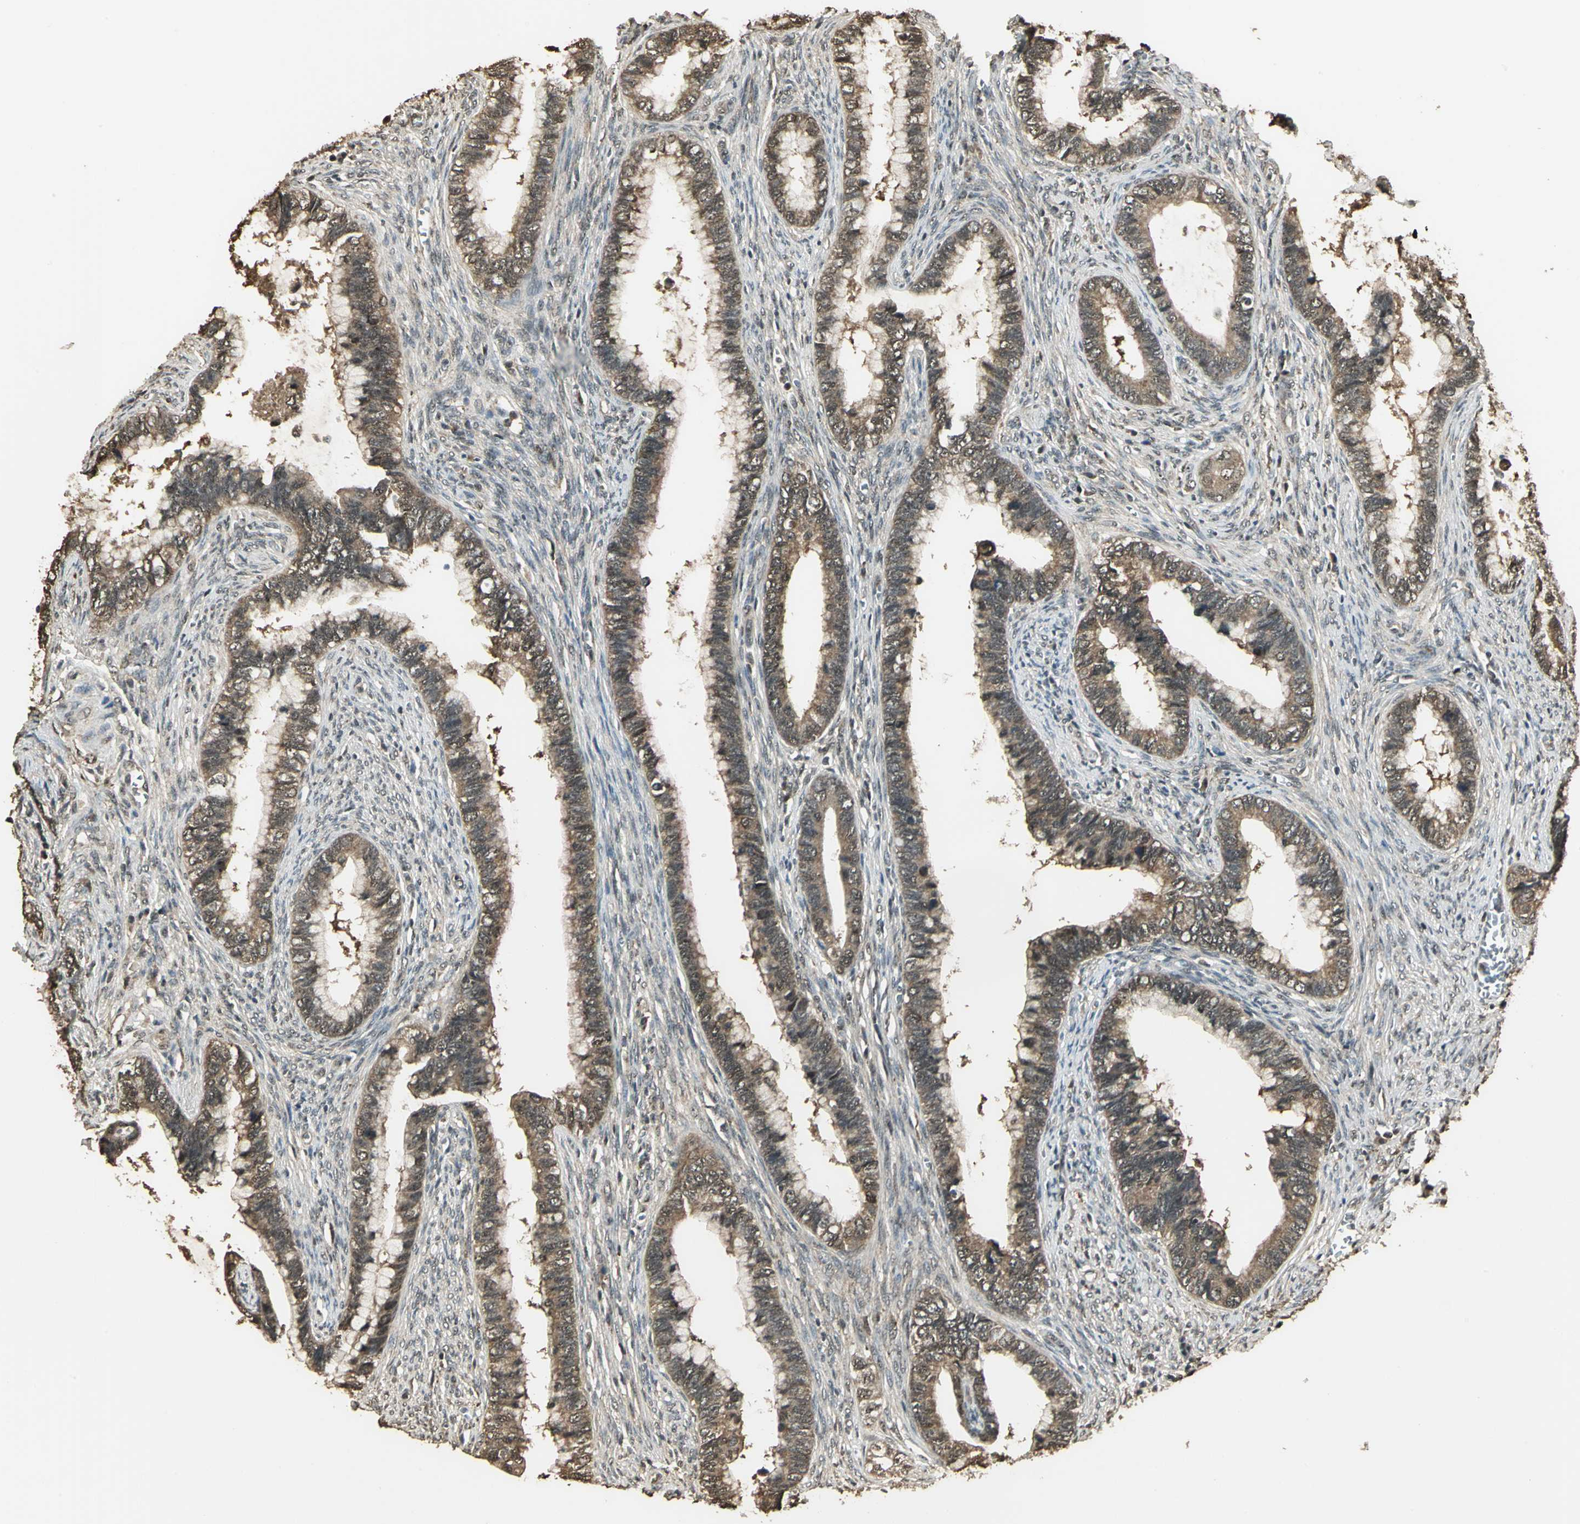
{"staining": {"intensity": "moderate", "quantity": ">75%", "location": "cytoplasmic/membranous"}, "tissue": "cervical cancer", "cell_type": "Tumor cells", "image_type": "cancer", "snomed": [{"axis": "morphology", "description": "Adenocarcinoma, NOS"}, {"axis": "topography", "description": "Cervix"}], "caption": "Protein expression analysis of human adenocarcinoma (cervical) reveals moderate cytoplasmic/membranous expression in approximately >75% of tumor cells.", "gene": "UCHL5", "patient": {"sex": "female", "age": 44}}